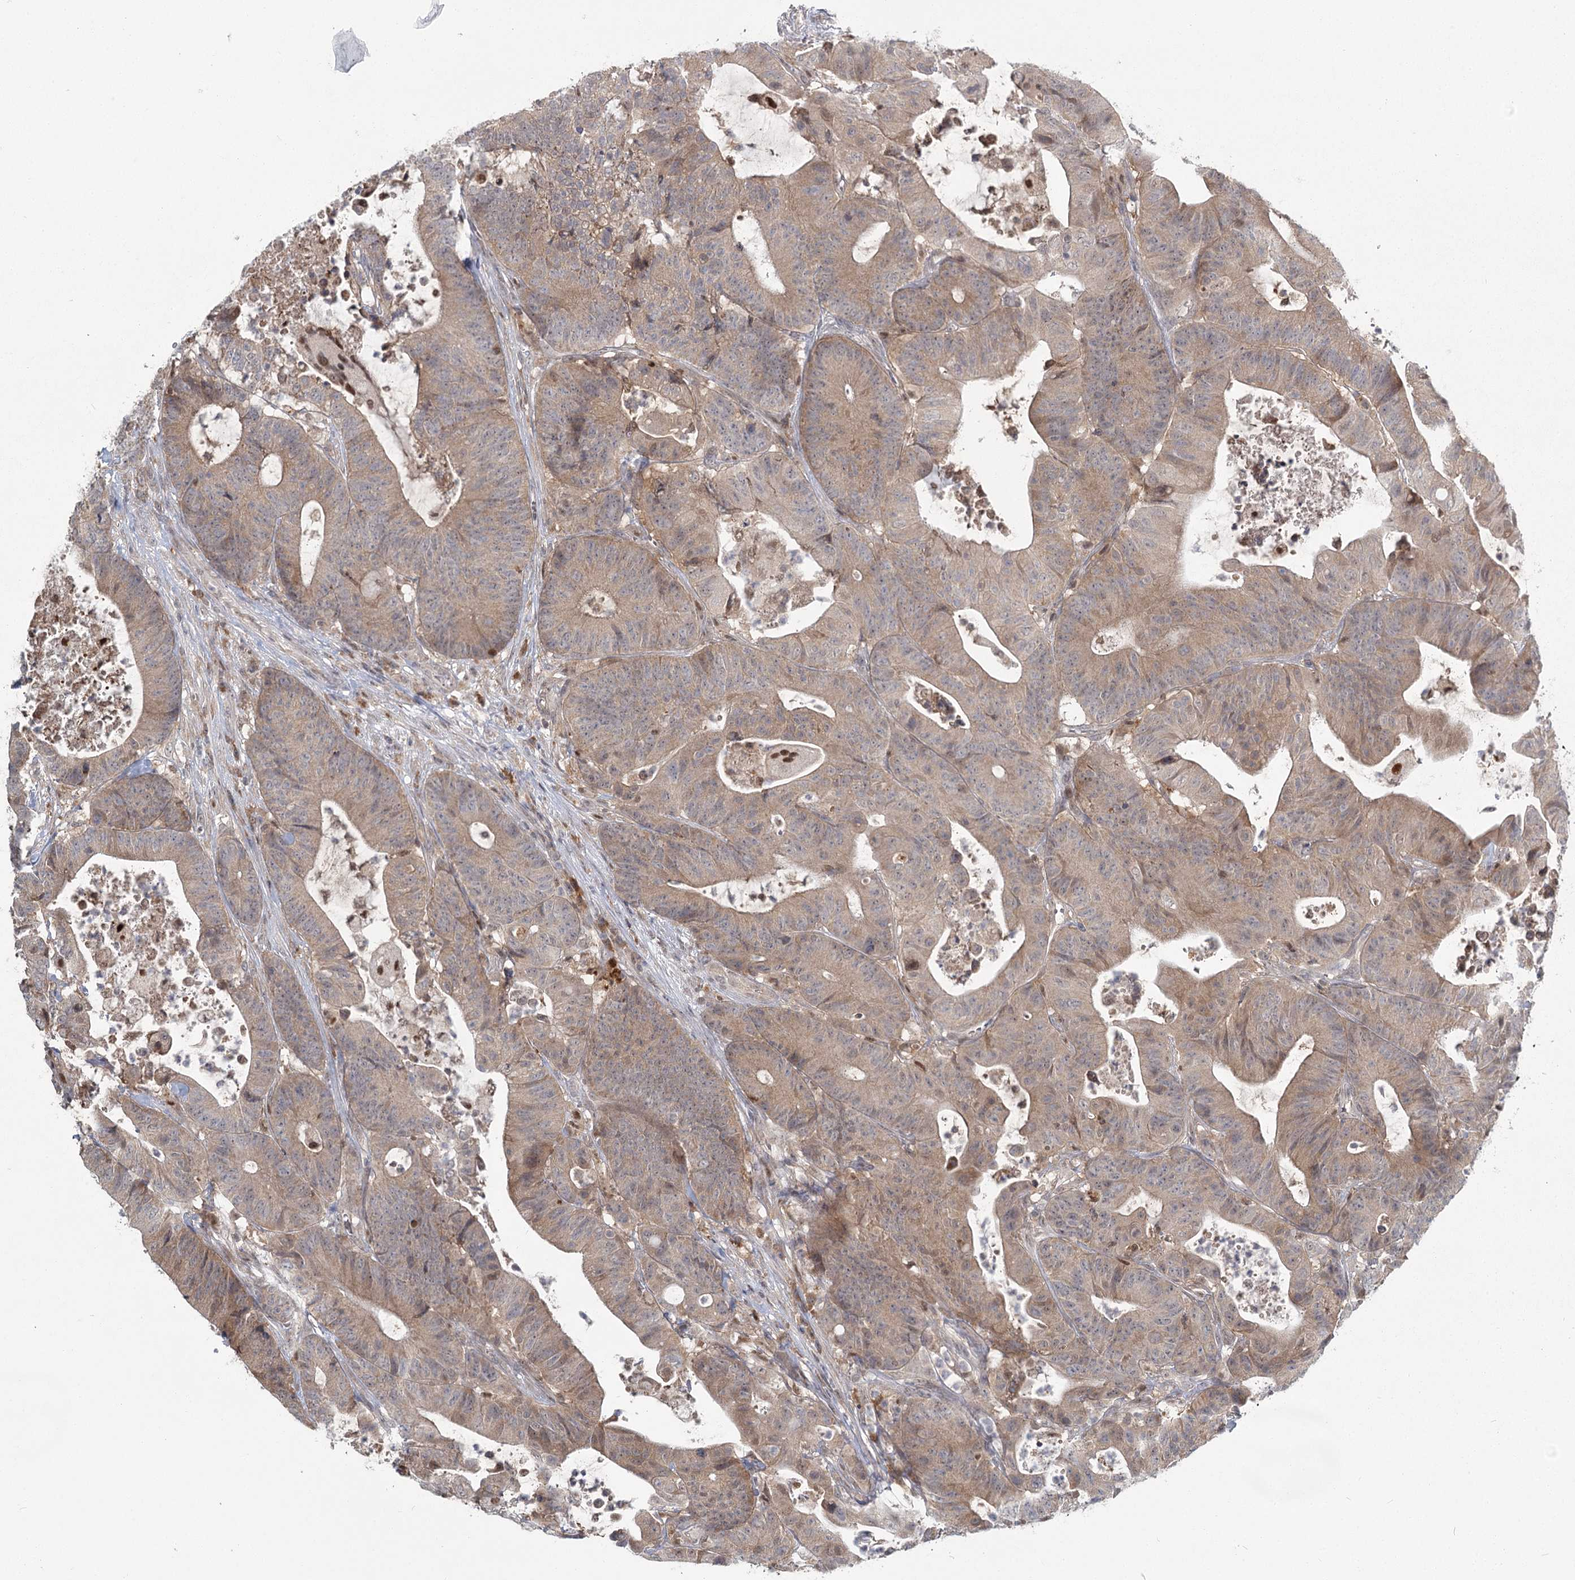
{"staining": {"intensity": "weak", "quantity": ">75%", "location": "cytoplasmic/membranous"}, "tissue": "colorectal cancer", "cell_type": "Tumor cells", "image_type": "cancer", "snomed": [{"axis": "morphology", "description": "Adenocarcinoma, NOS"}, {"axis": "topography", "description": "Colon"}], "caption": "A brown stain labels weak cytoplasmic/membranous positivity of a protein in colorectal cancer tumor cells.", "gene": "THNSL1", "patient": {"sex": "female", "age": 84}}